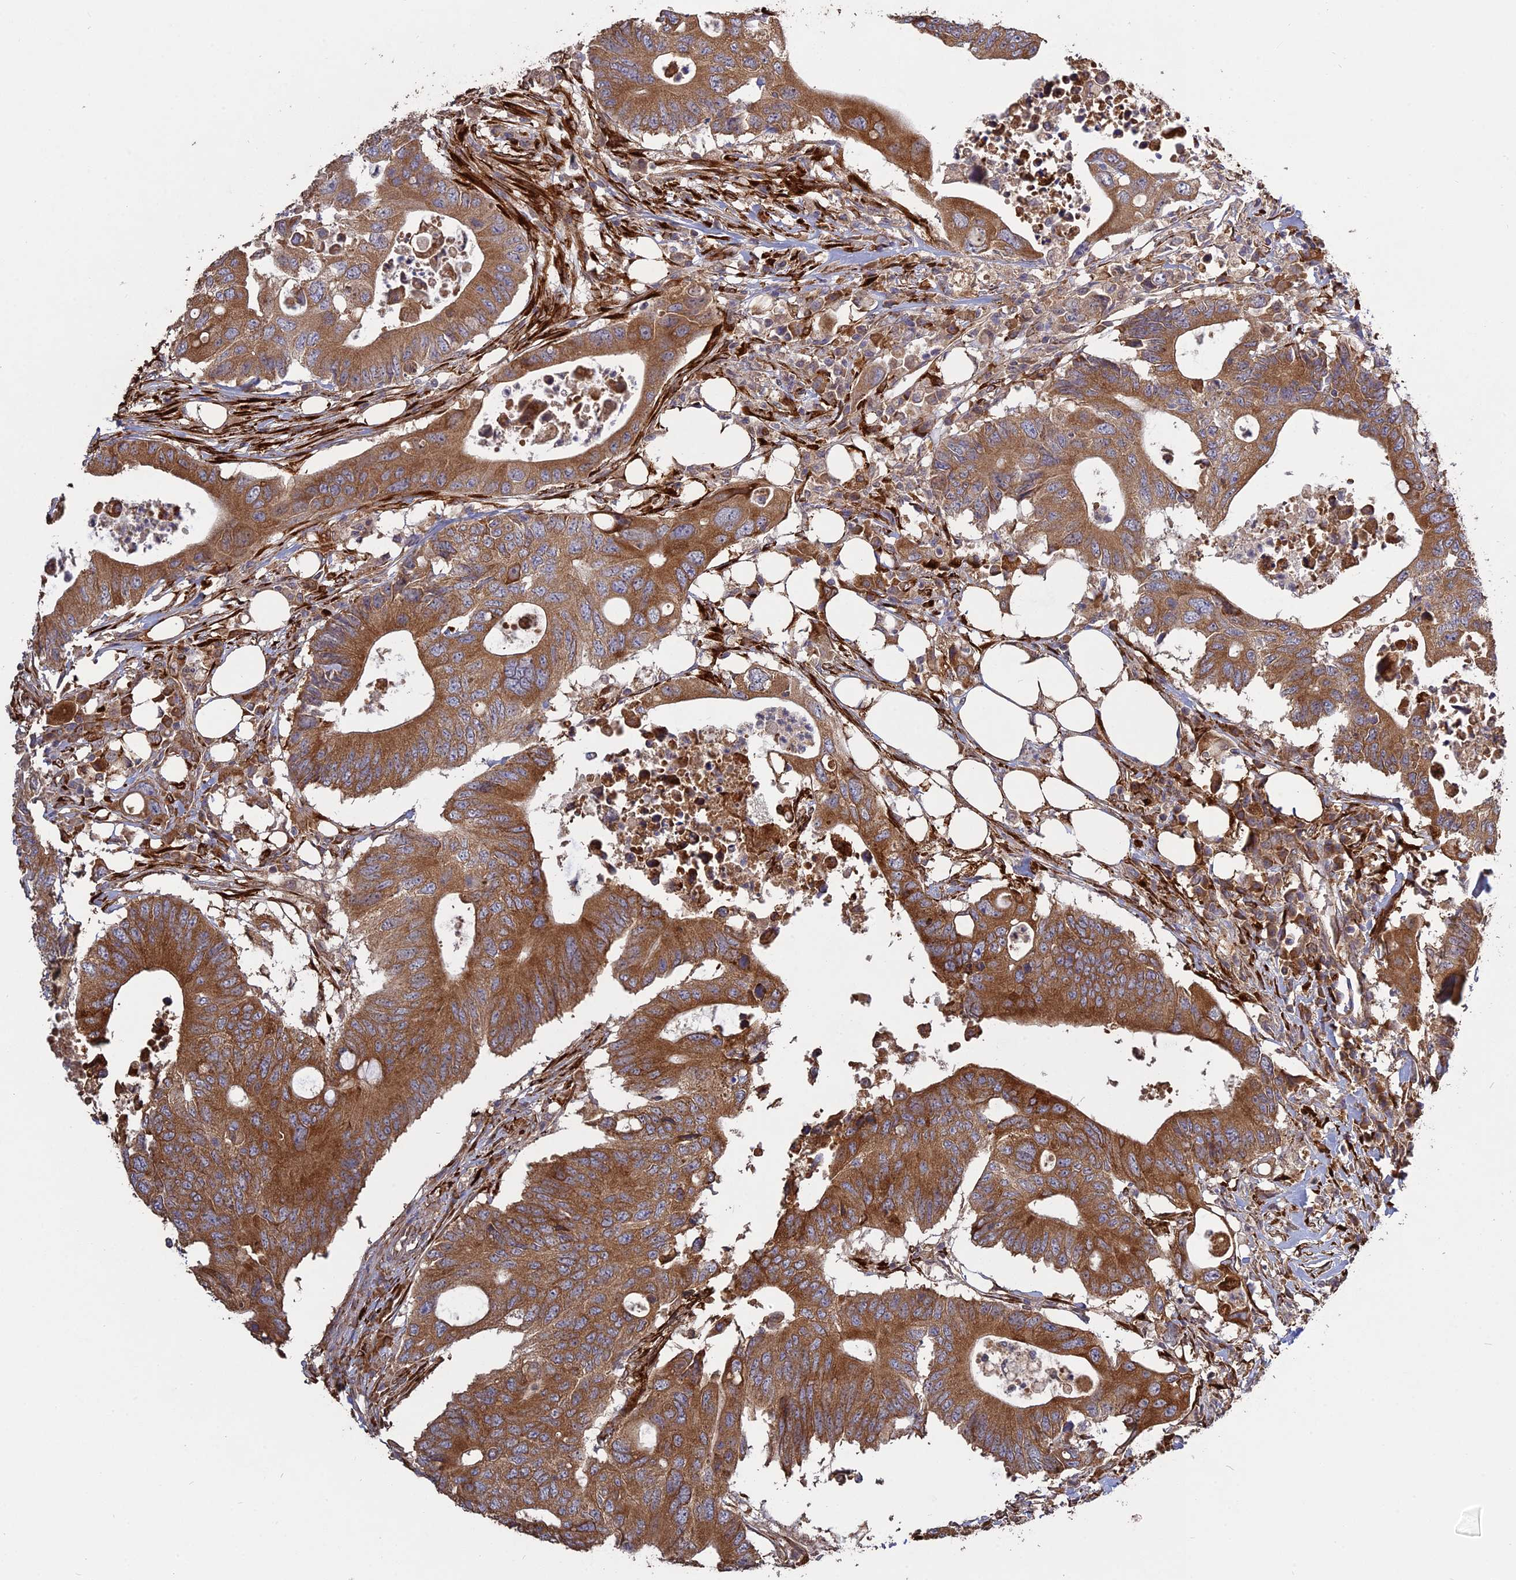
{"staining": {"intensity": "moderate", "quantity": ">75%", "location": "cytoplasmic/membranous"}, "tissue": "colorectal cancer", "cell_type": "Tumor cells", "image_type": "cancer", "snomed": [{"axis": "morphology", "description": "Adenocarcinoma, NOS"}, {"axis": "topography", "description": "Colon"}], "caption": "An image of colorectal cancer (adenocarcinoma) stained for a protein exhibits moderate cytoplasmic/membranous brown staining in tumor cells.", "gene": "PPIC", "patient": {"sex": "male", "age": 71}}